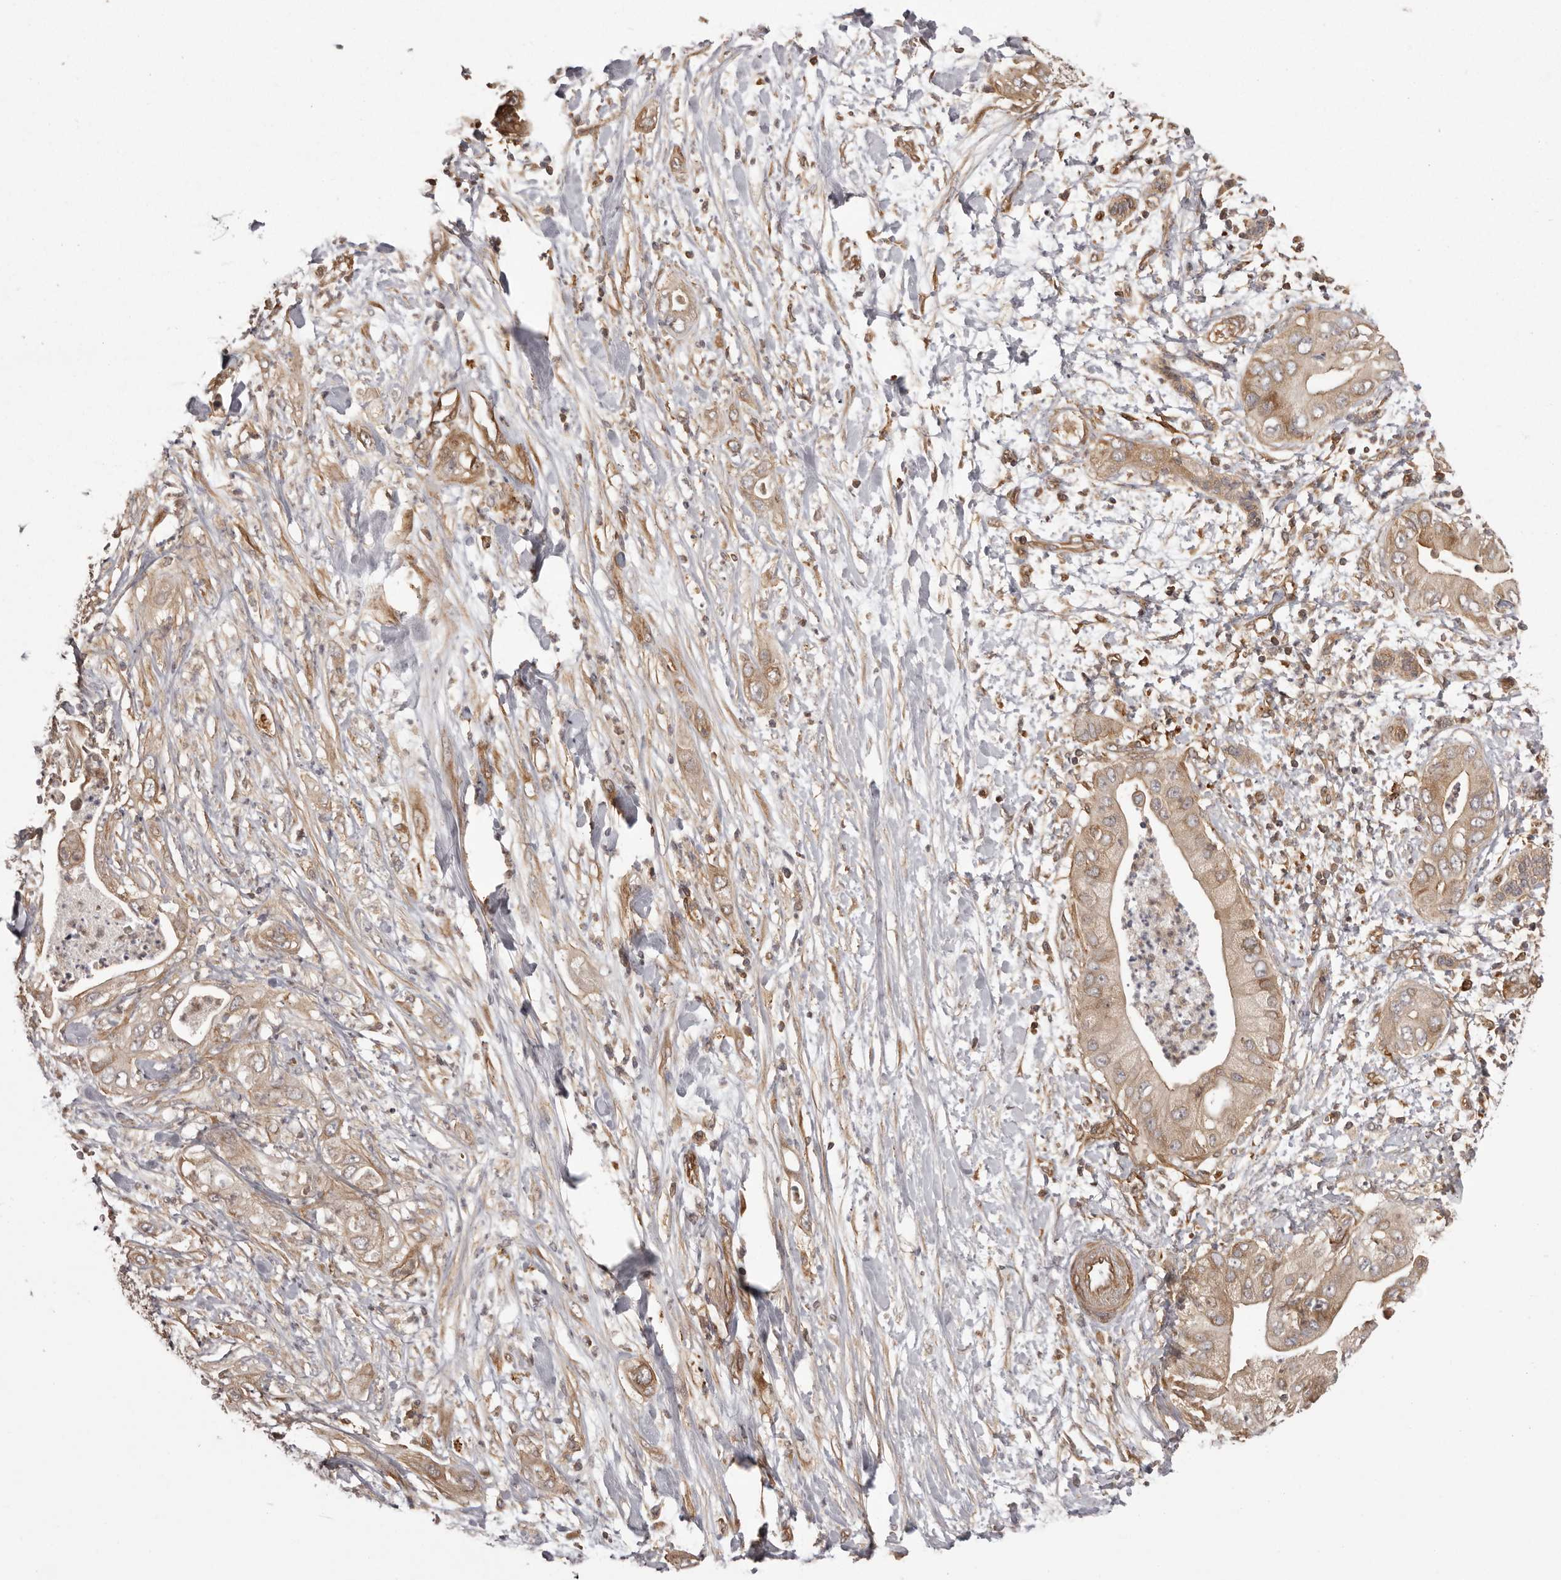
{"staining": {"intensity": "weak", "quantity": ">75%", "location": "cytoplasmic/membranous"}, "tissue": "pancreatic cancer", "cell_type": "Tumor cells", "image_type": "cancer", "snomed": [{"axis": "morphology", "description": "Adenocarcinoma, NOS"}, {"axis": "topography", "description": "Pancreas"}], "caption": "A brown stain highlights weak cytoplasmic/membranous expression of a protein in human pancreatic cancer (adenocarcinoma) tumor cells. The staining was performed using DAB, with brown indicating positive protein expression. Nuclei are stained blue with hematoxylin.", "gene": "NFKBIA", "patient": {"sex": "female", "age": 78}}